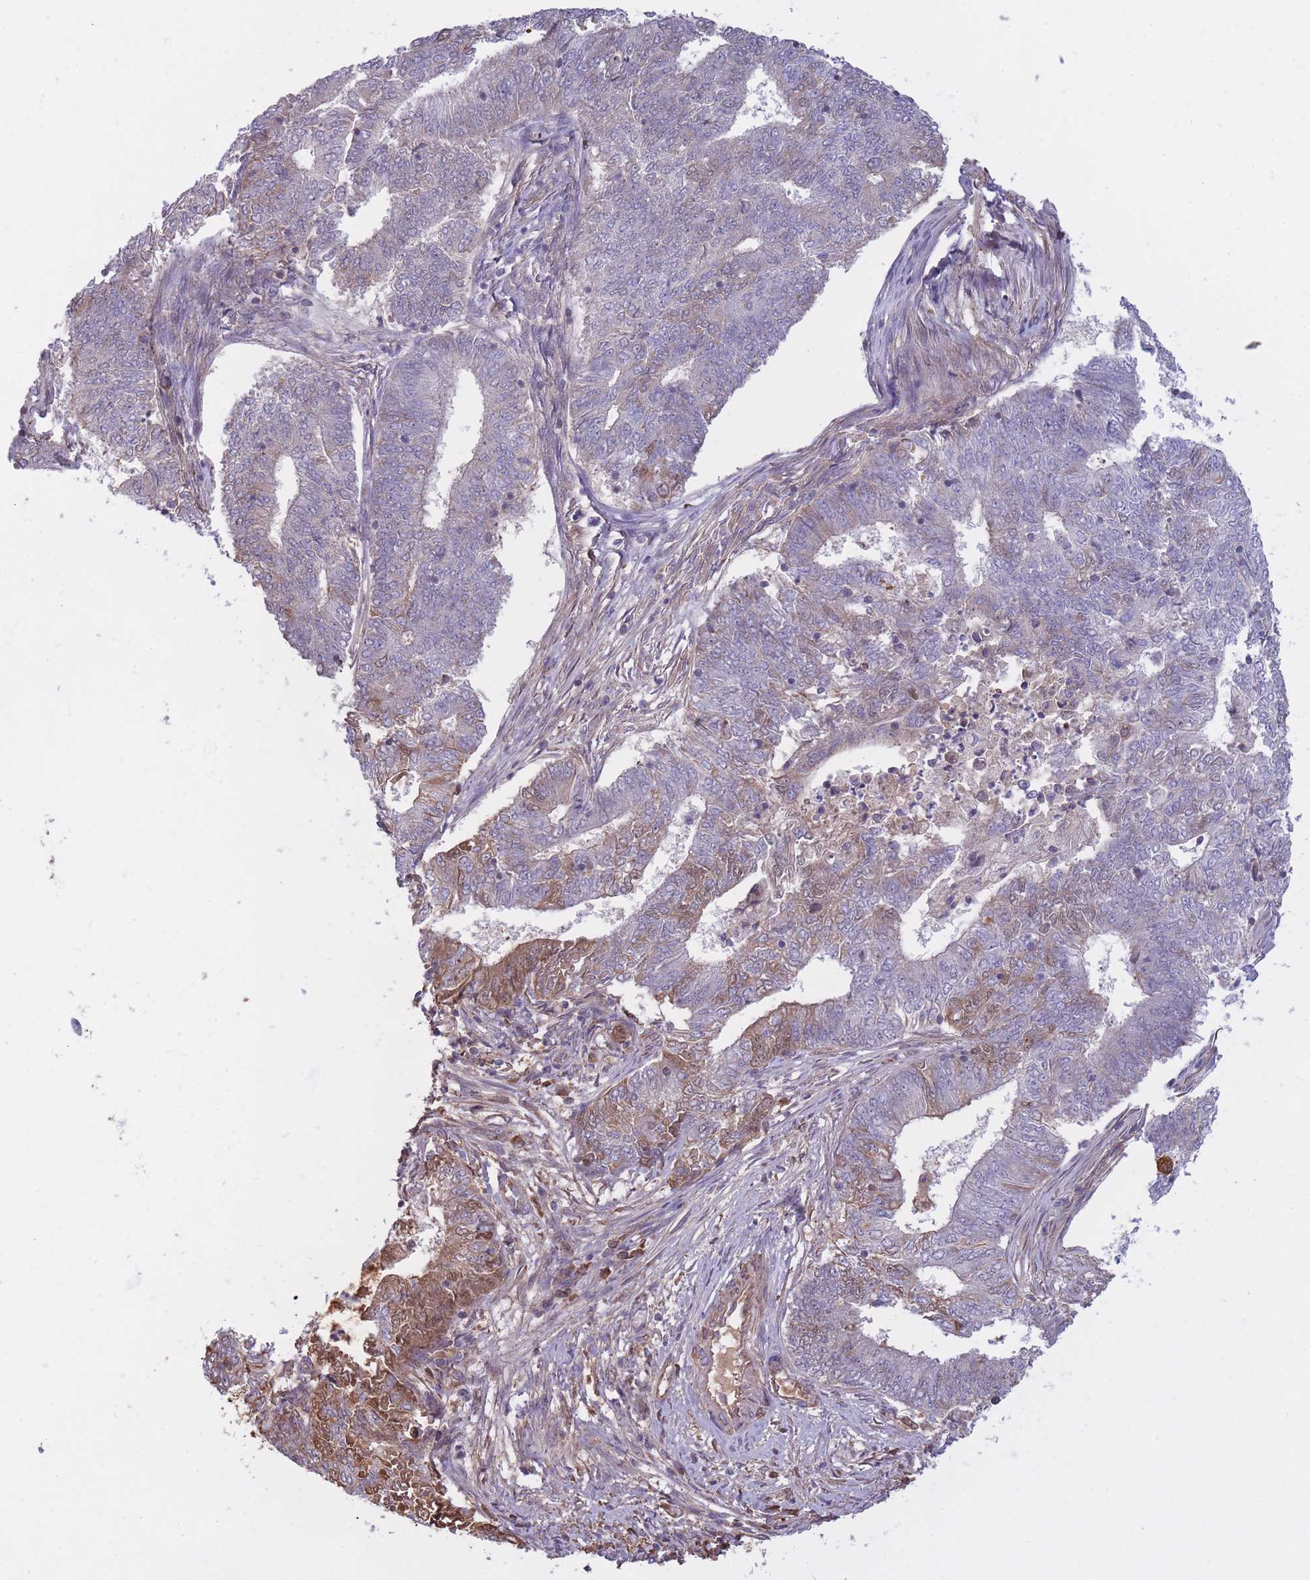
{"staining": {"intensity": "moderate", "quantity": "<25%", "location": "cytoplasmic/membranous"}, "tissue": "endometrial cancer", "cell_type": "Tumor cells", "image_type": "cancer", "snomed": [{"axis": "morphology", "description": "Adenocarcinoma, NOS"}, {"axis": "topography", "description": "Endometrium"}], "caption": "Protein staining demonstrates moderate cytoplasmic/membranous staining in about <25% of tumor cells in endometrial cancer (adenocarcinoma).", "gene": "KAT2A", "patient": {"sex": "female", "age": 62}}